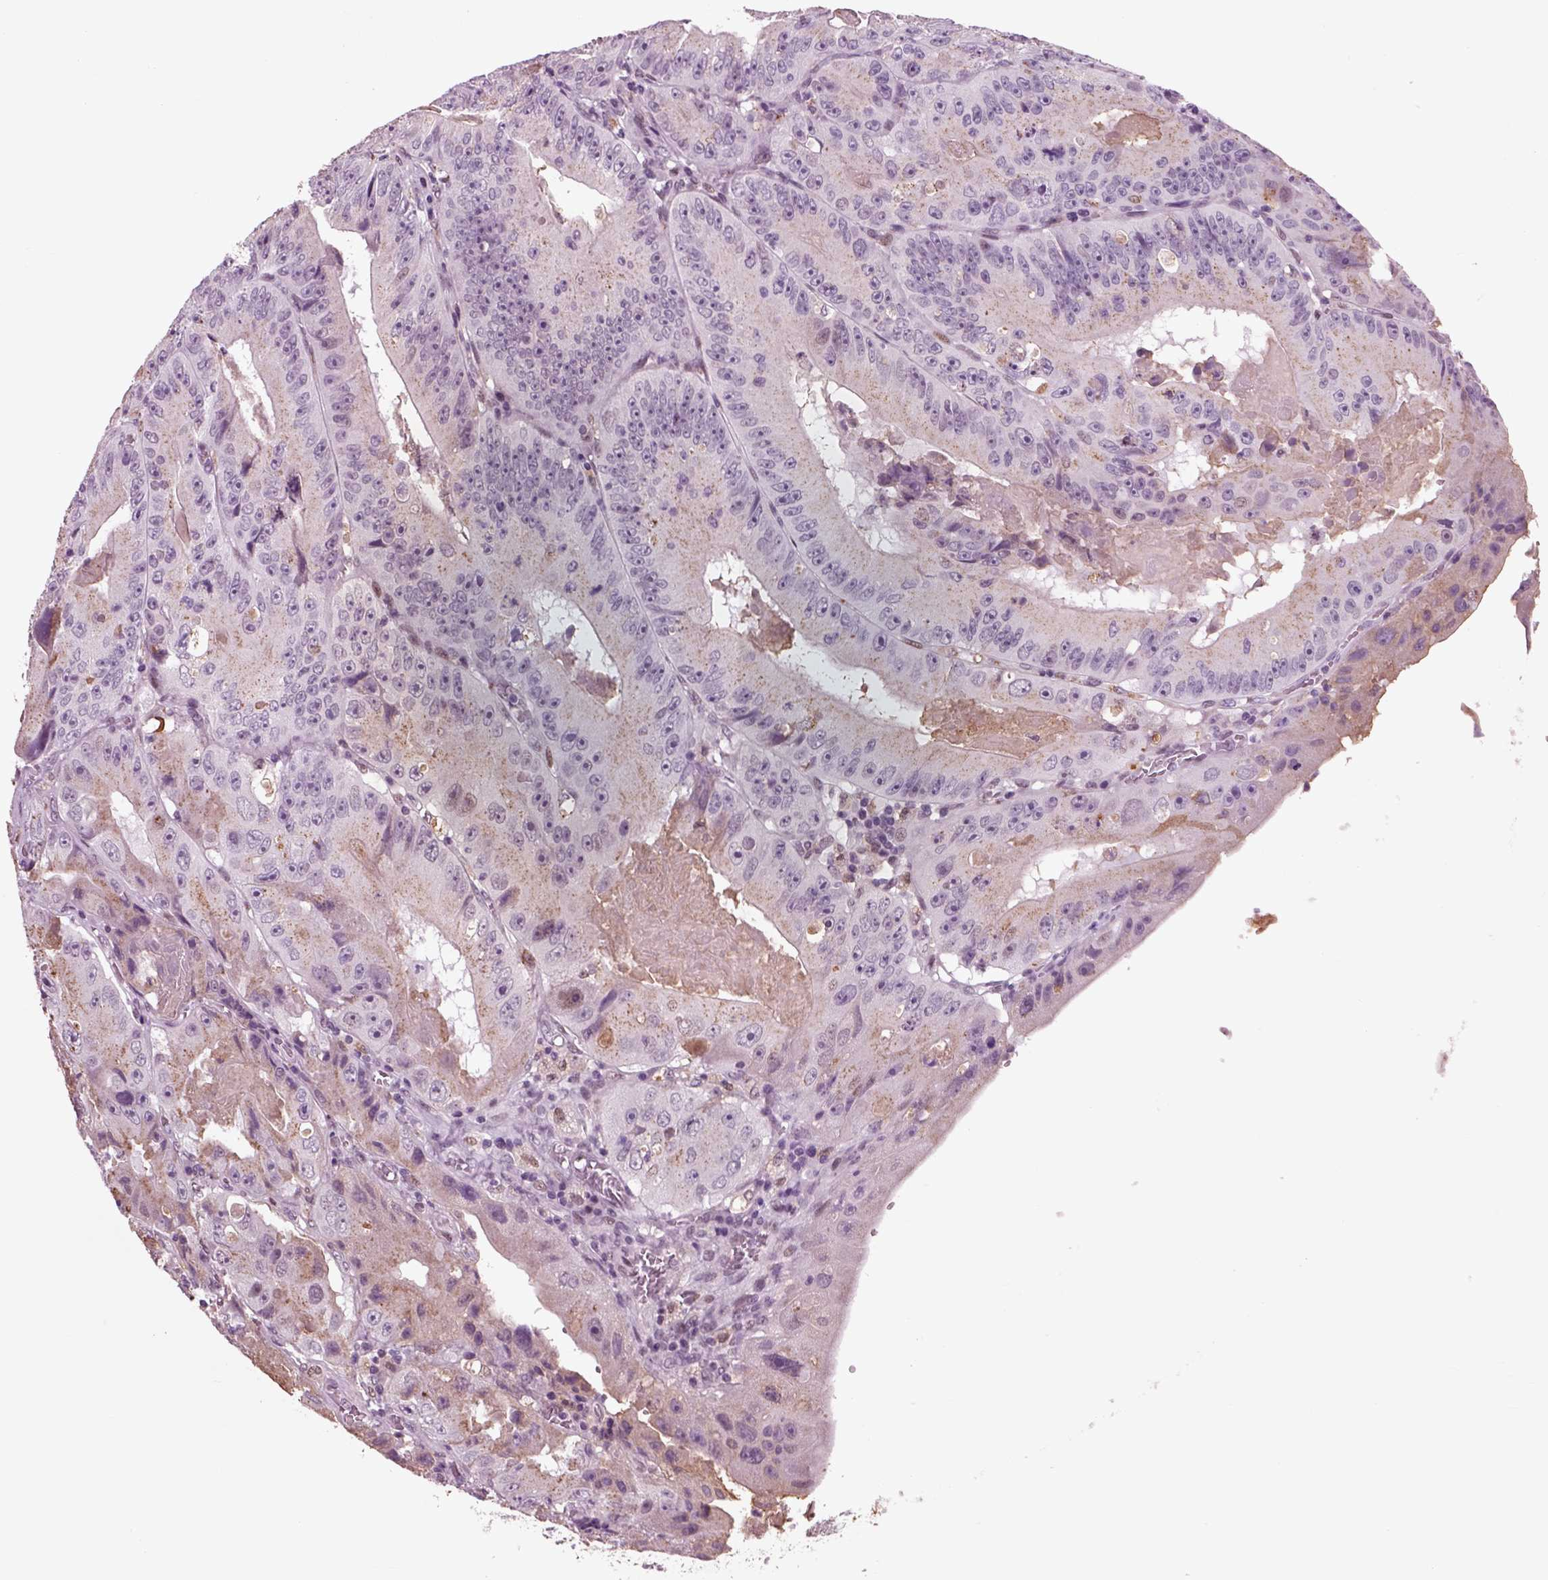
{"staining": {"intensity": "negative", "quantity": "none", "location": "none"}, "tissue": "colorectal cancer", "cell_type": "Tumor cells", "image_type": "cancer", "snomed": [{"axis": "morphology", "description": "Adenocarcinoma, NOS"}, {"axis": "topography", "description": "Colon"}], "caption": "Immunohistochemistry of adenocarcinoma (colorectal) reveals no expression in tumor cells. (DAB IHC visualized using brightfield microscopy, high magnification).", "gene": "CHGB", "patient": {"sex": "female", "age": 86}}